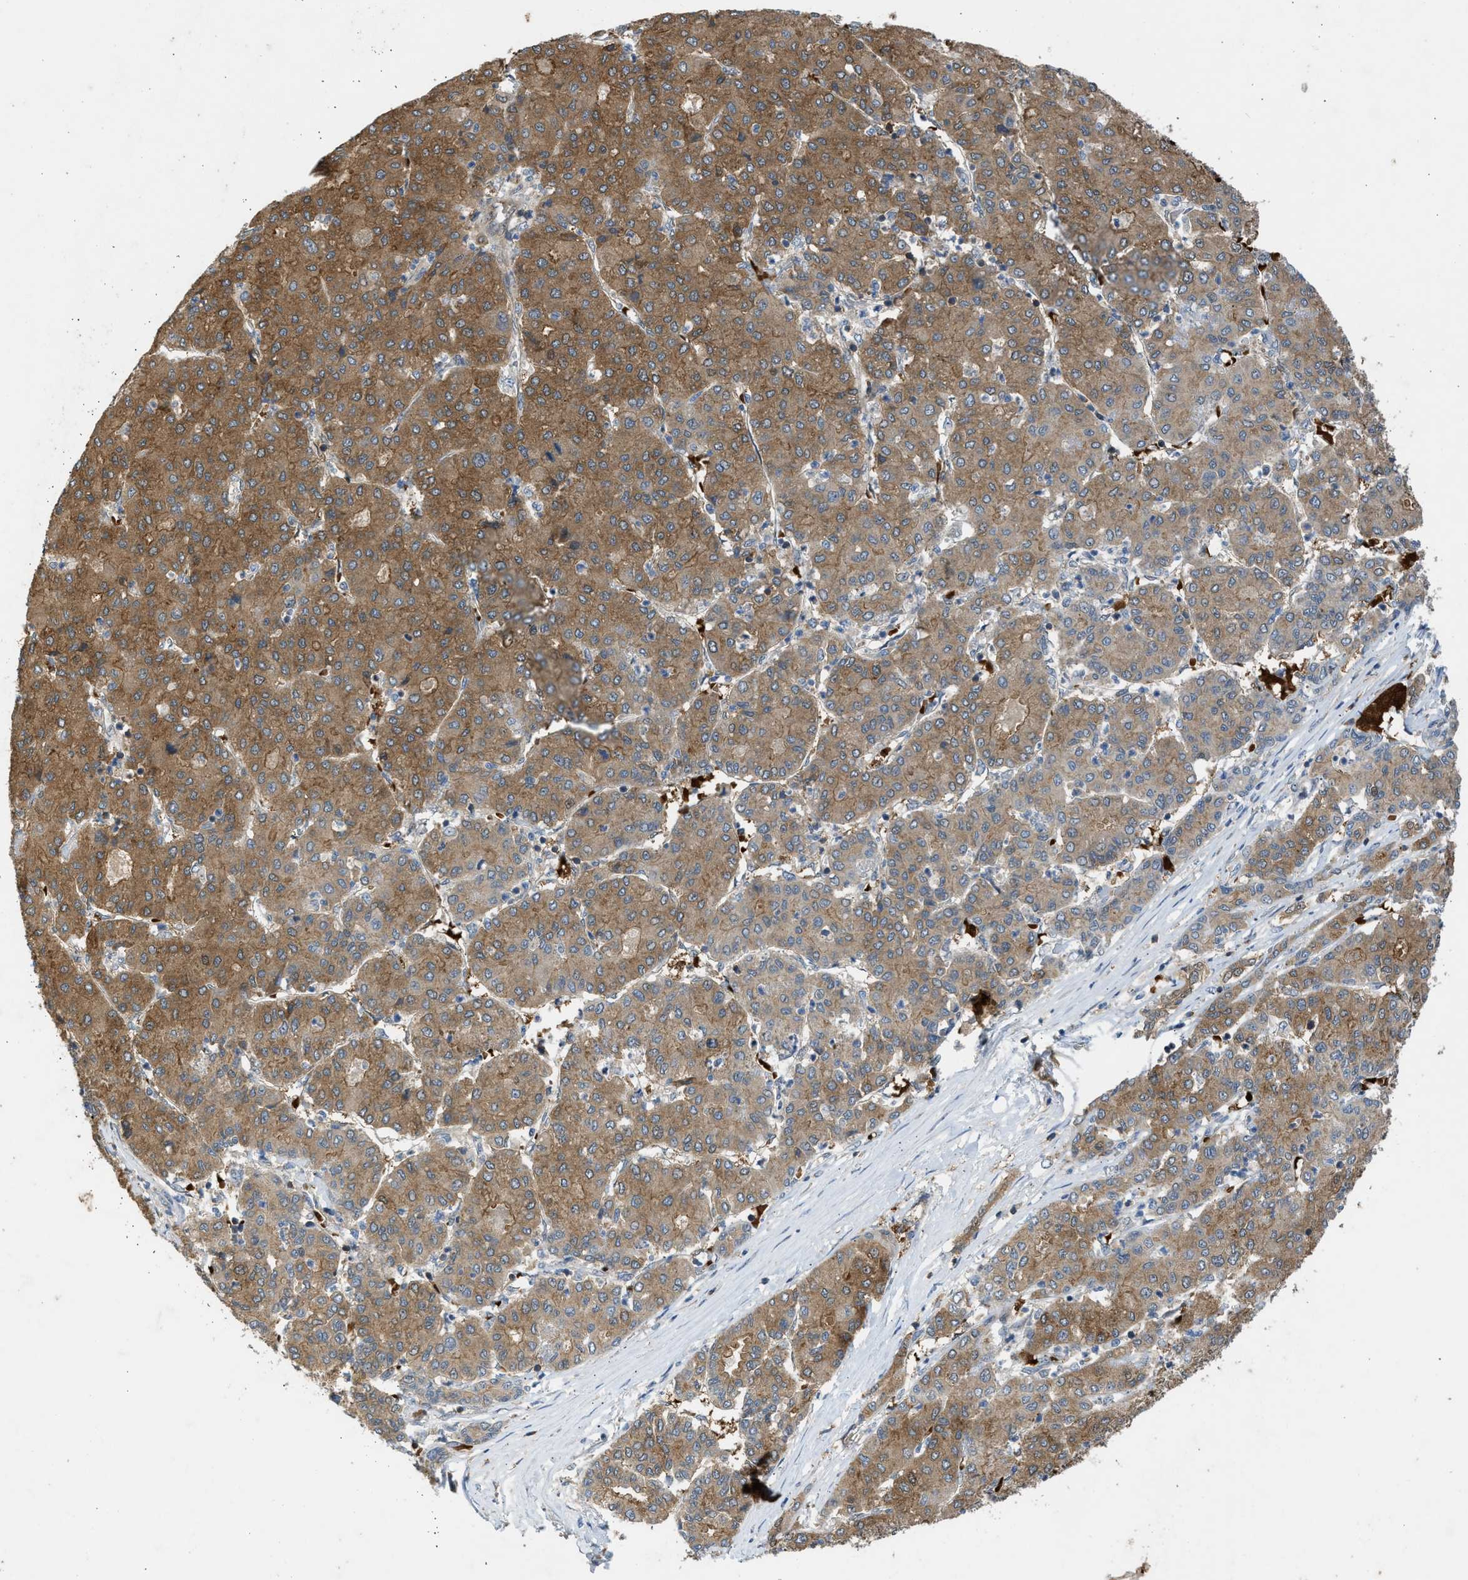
{"staining": {"intensity": "moderate", "quantity": ">75%", "location": "cytoplasmic/membranous"}, "tissue": "liver cancer", "cell_type": "Tumor cells", "image_type": "cancer", "snomed": [{"axis": "morphology", "description": "Carcinoma, Hepatocellular, NOS"}, {"axis": "topography", "description": "Liver"}], "caption": "A brown stain highlights moderate cytoplasmic/membranous staining of a protein in liver cancer (hepatocellular carcinoma) tumor cells. (DAB IHC with brightfield microscopy, high magnification).", "gene": "MAPK7", "patient": {"sex": "male", "age": 65}}